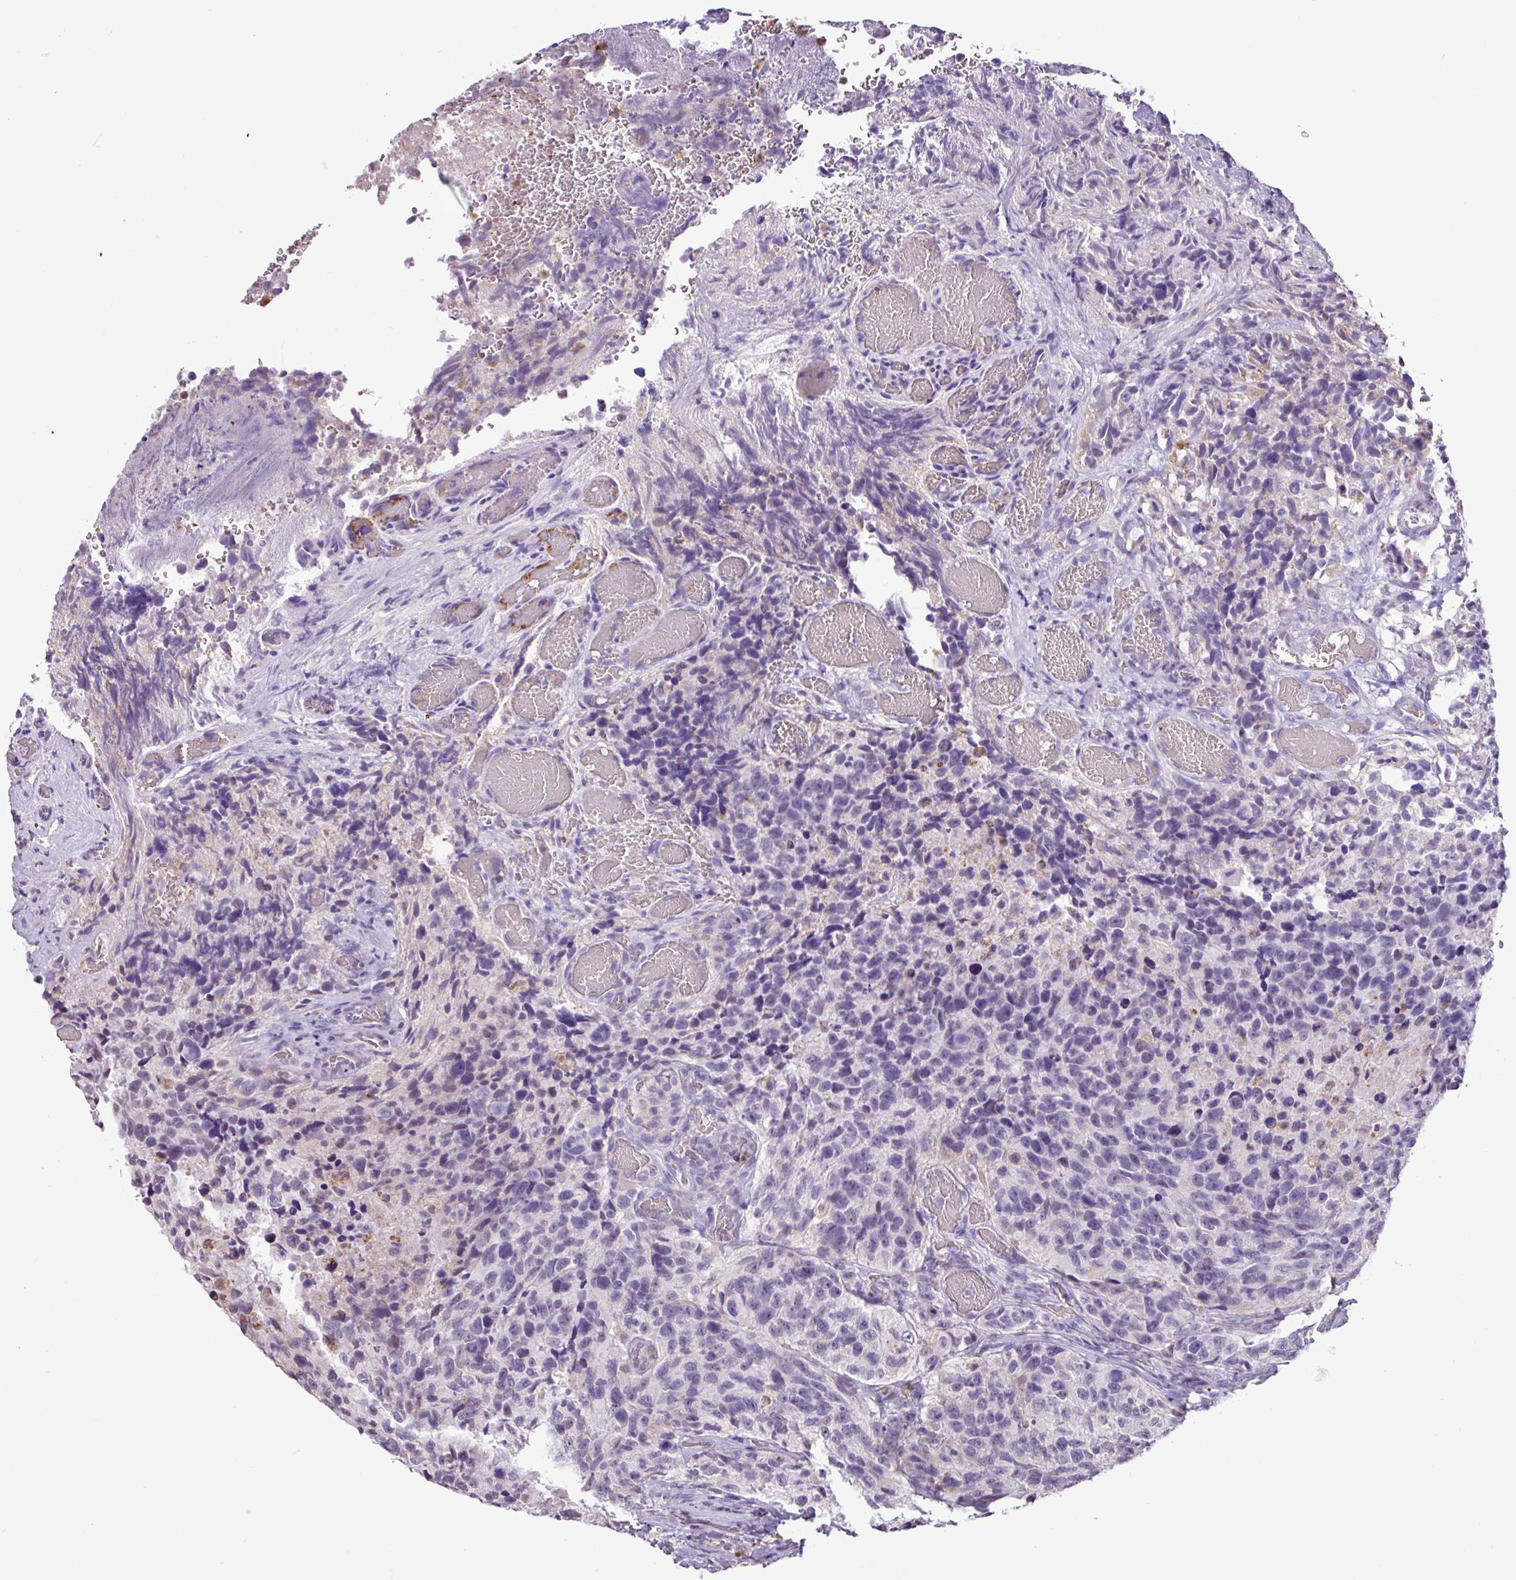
{"staining": {"intensity": "negative", "quantity": "none", "location": "none"}, "tissue": "glioma", "cell_type": "Tumor cells", "image_type": "cancer", "snomed": [{"axis": "morphology", "description": "Glioma, malignant, High grade"}, {"axis": "topography", "description": "Brain"}], "caption": "Protein analysis of glioma reveals no significant staining in tumor cells.", "gene": "CHST11", "patient": {"sex": "male", "age": 69}}